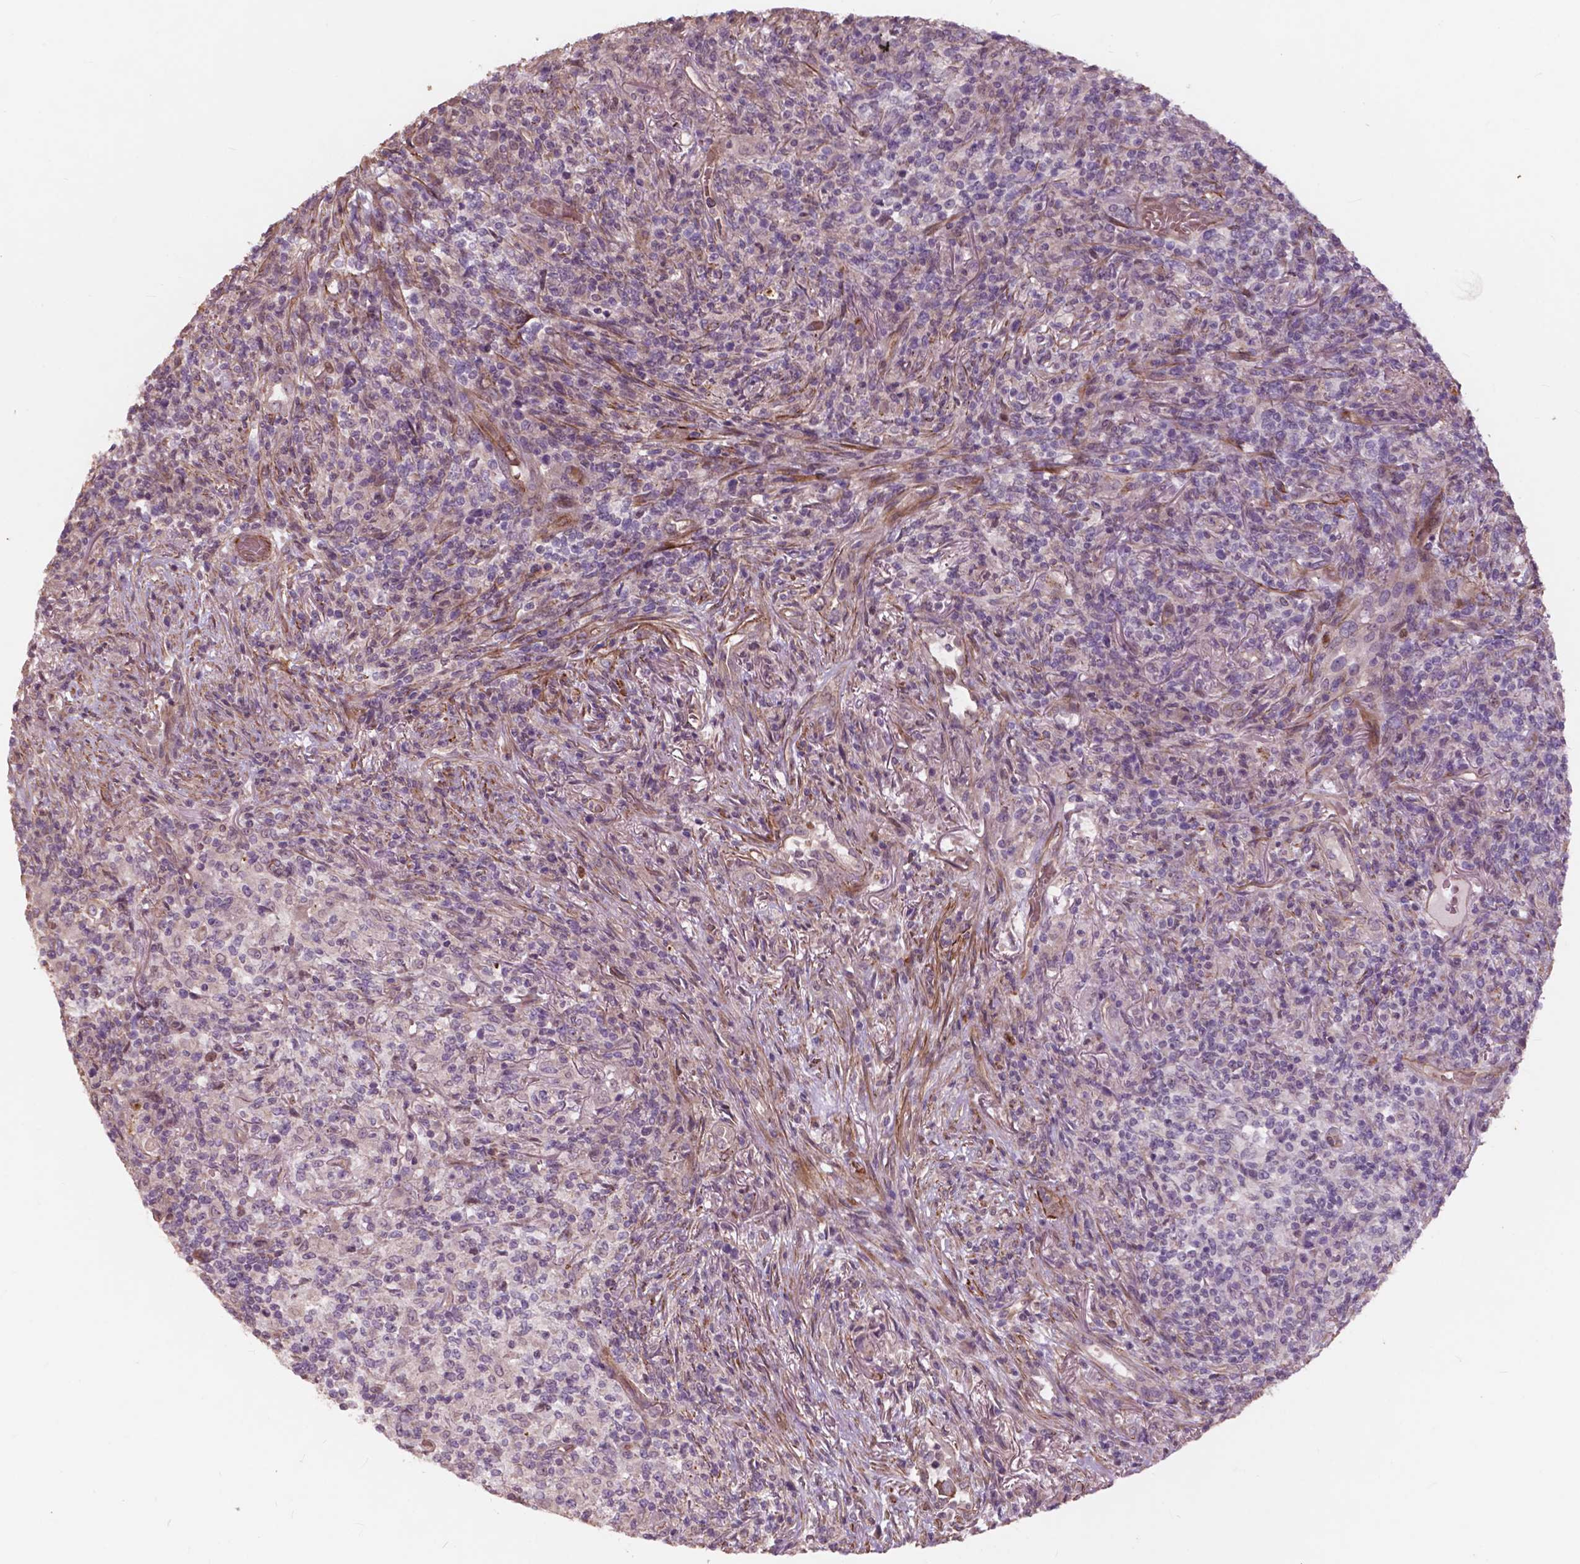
{"staining": {"intensity": "negative", "quantity": "none", "location": "none"}, "tissue": "lymphoma", "cell_type": "Tumor cells", "image_type": "cancer", "snomed": [{"axis": "morphology", "description": "Malignant lymphoma, non-Hodgkin's type, High grade"}, {"axis": "topography", "description": "Lung"}], "caption": "High magnification brightfield microscopy of malignant lymphoma, non-Hodgkin's type (high-grade) stained with DAB (brown) and counterstained with hematoxylin (blue): tumor cells show no significant staining.", "gene": "RFPL4B", "patient": {"sex": "male", "age": 79}}